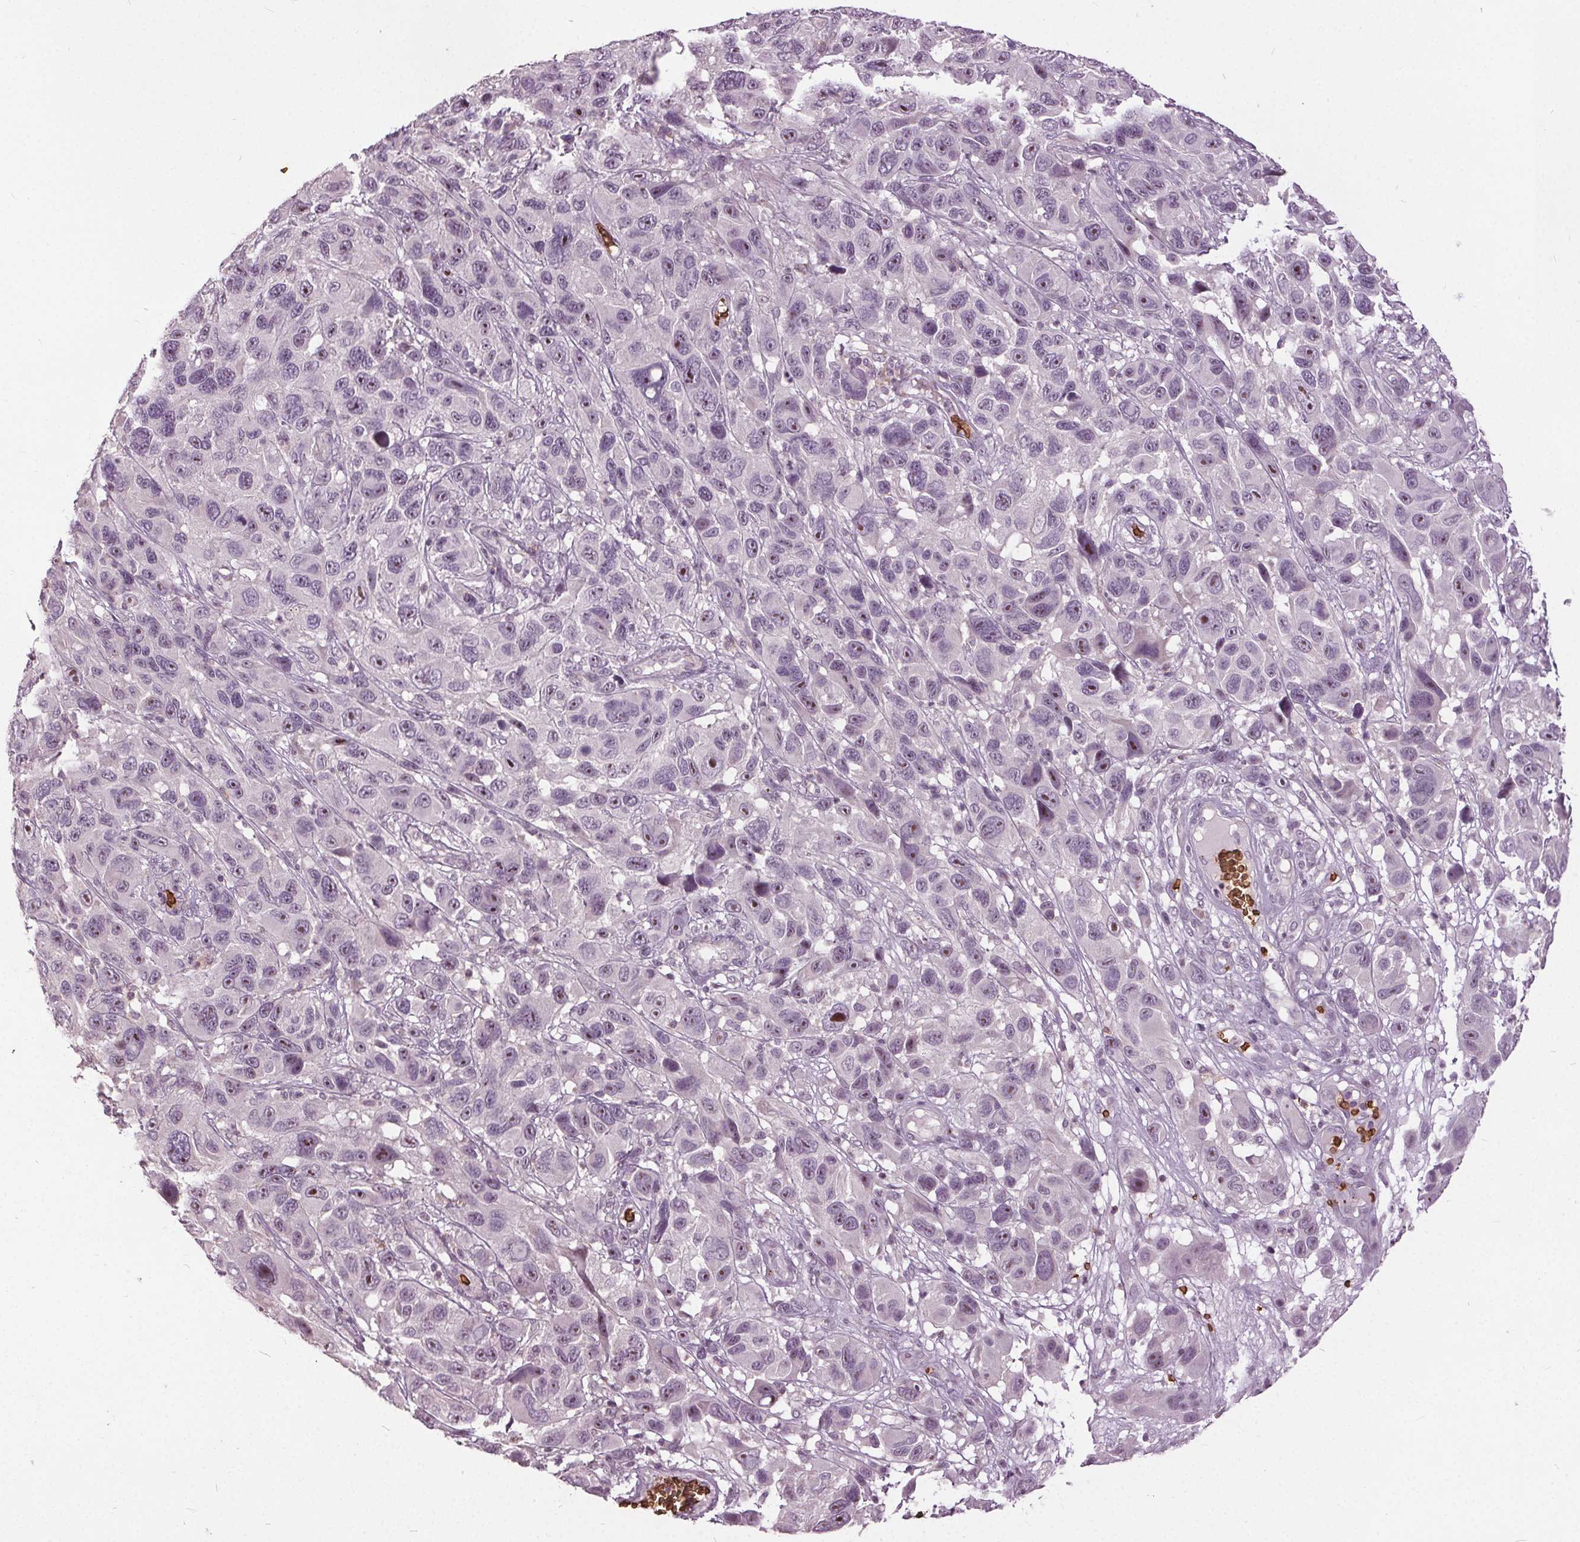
{"staining": {"intensity": "moderate", "quantity": "<25%", "location": "nuclear"}, "tissue": "melanoma", "cell_type": "Tumor cells", "image_type": "cancer", "snomed": [{"axis": "morphology", "description": "Malignant melanoma, NOS"}, {"axis": "topography", "description": "Skin"}], "caption": "Immunohistochemical staining of malignant melanoma displays low levels of moderate nuclear protein positivity in approximately <25% of tumor cells.", "gene": "SLC4A1", "patient": {"sex": "male", "age": 53}}